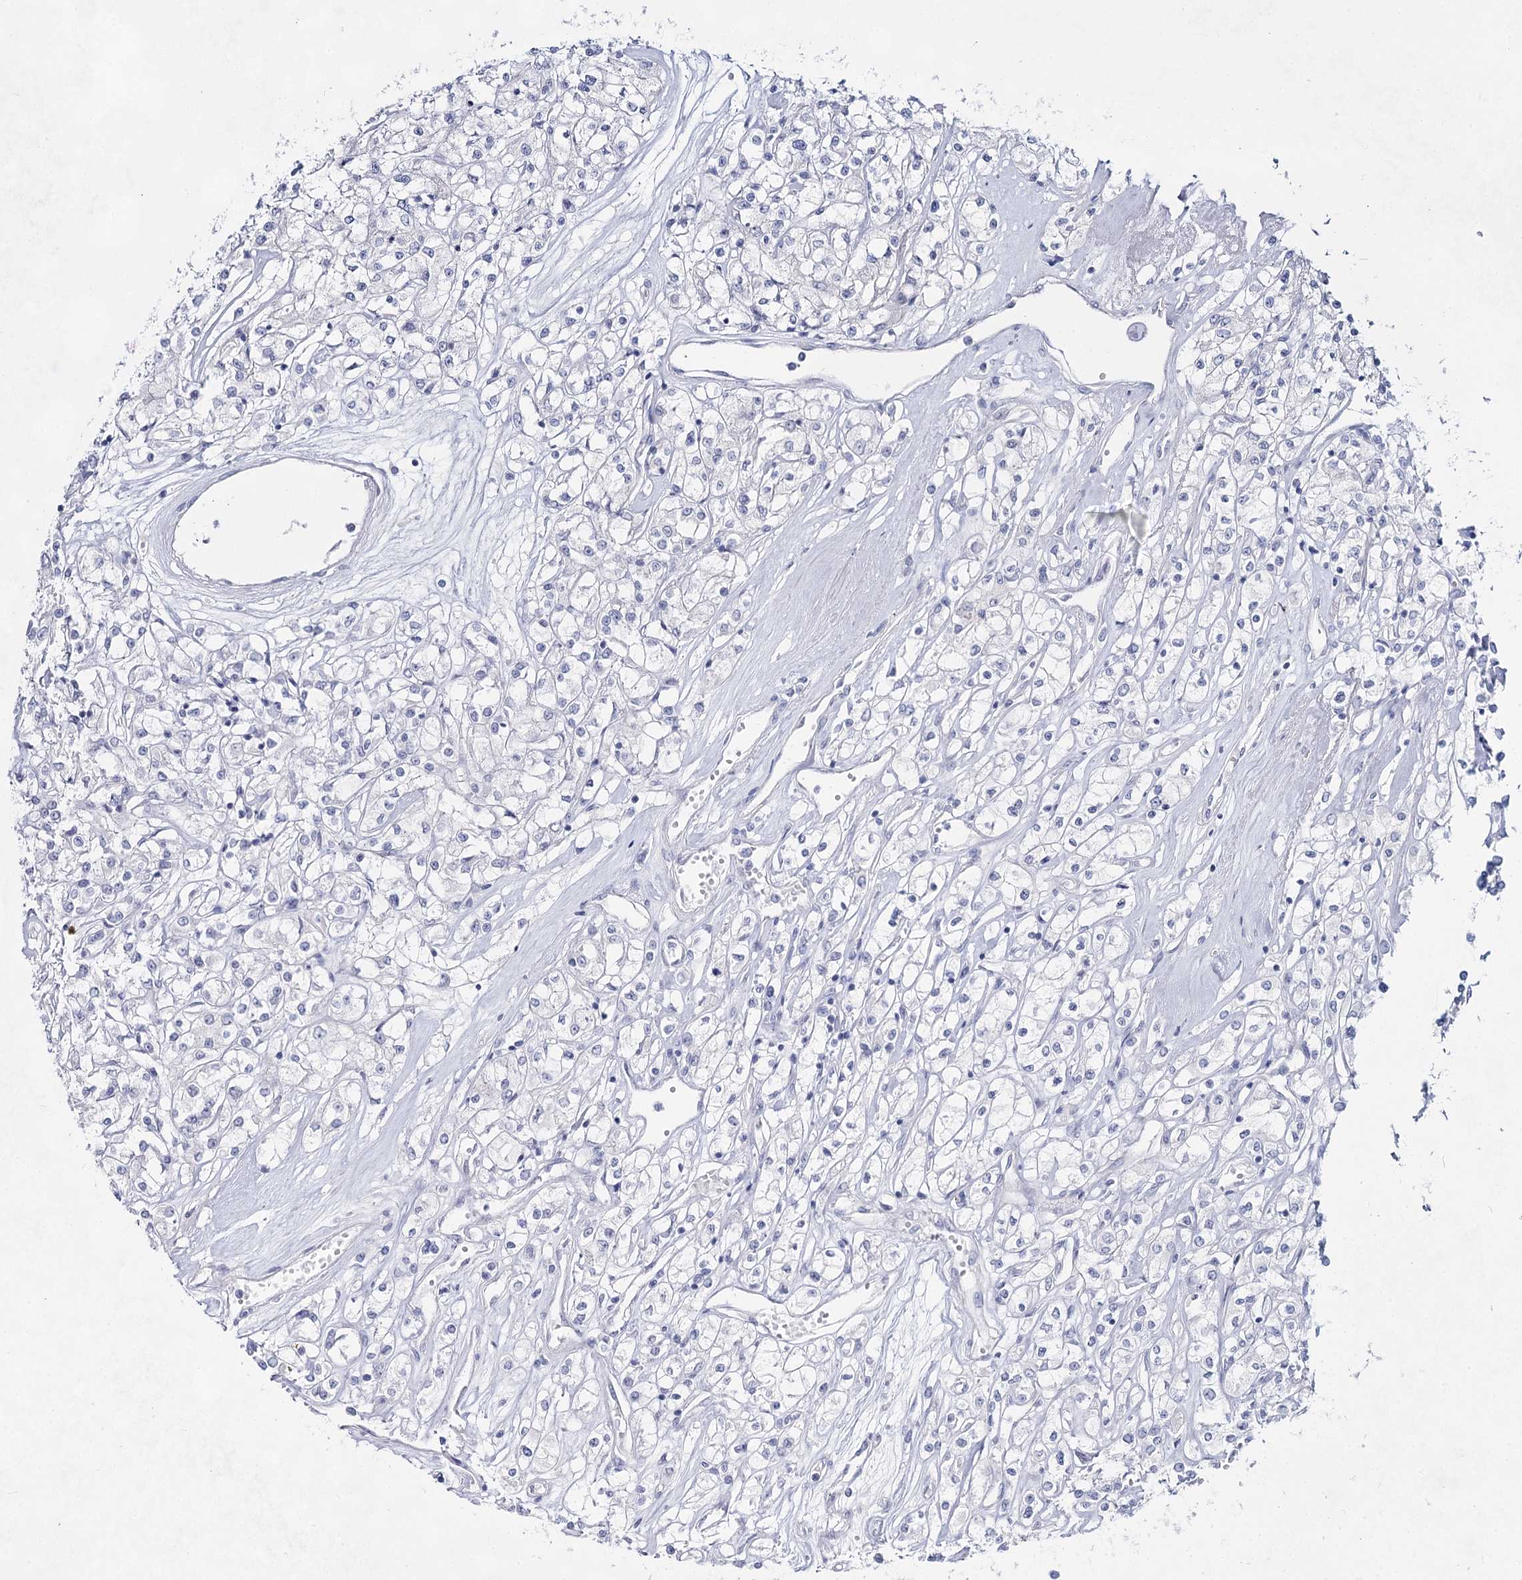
{"staining": {"intensity": "negative", "quantity": "none", "location": "none"}, "tissue": "renal cancer", "cell_type": "Tumor cells", "image_type": "cancer", "snomed": [{"axis": "morphology", "description": "Adenocarcinoma, NOS"}, {"axis": "topography", "description": "Kidney"}], "caption": "This is a histopathology image of immunohistochemistry (IHC) staining of adenocarcinoma (renal), which shows no positivity in tumor cells.", "gene": "SLC17A2", "patient": {"sex": "female", "age": 59}}